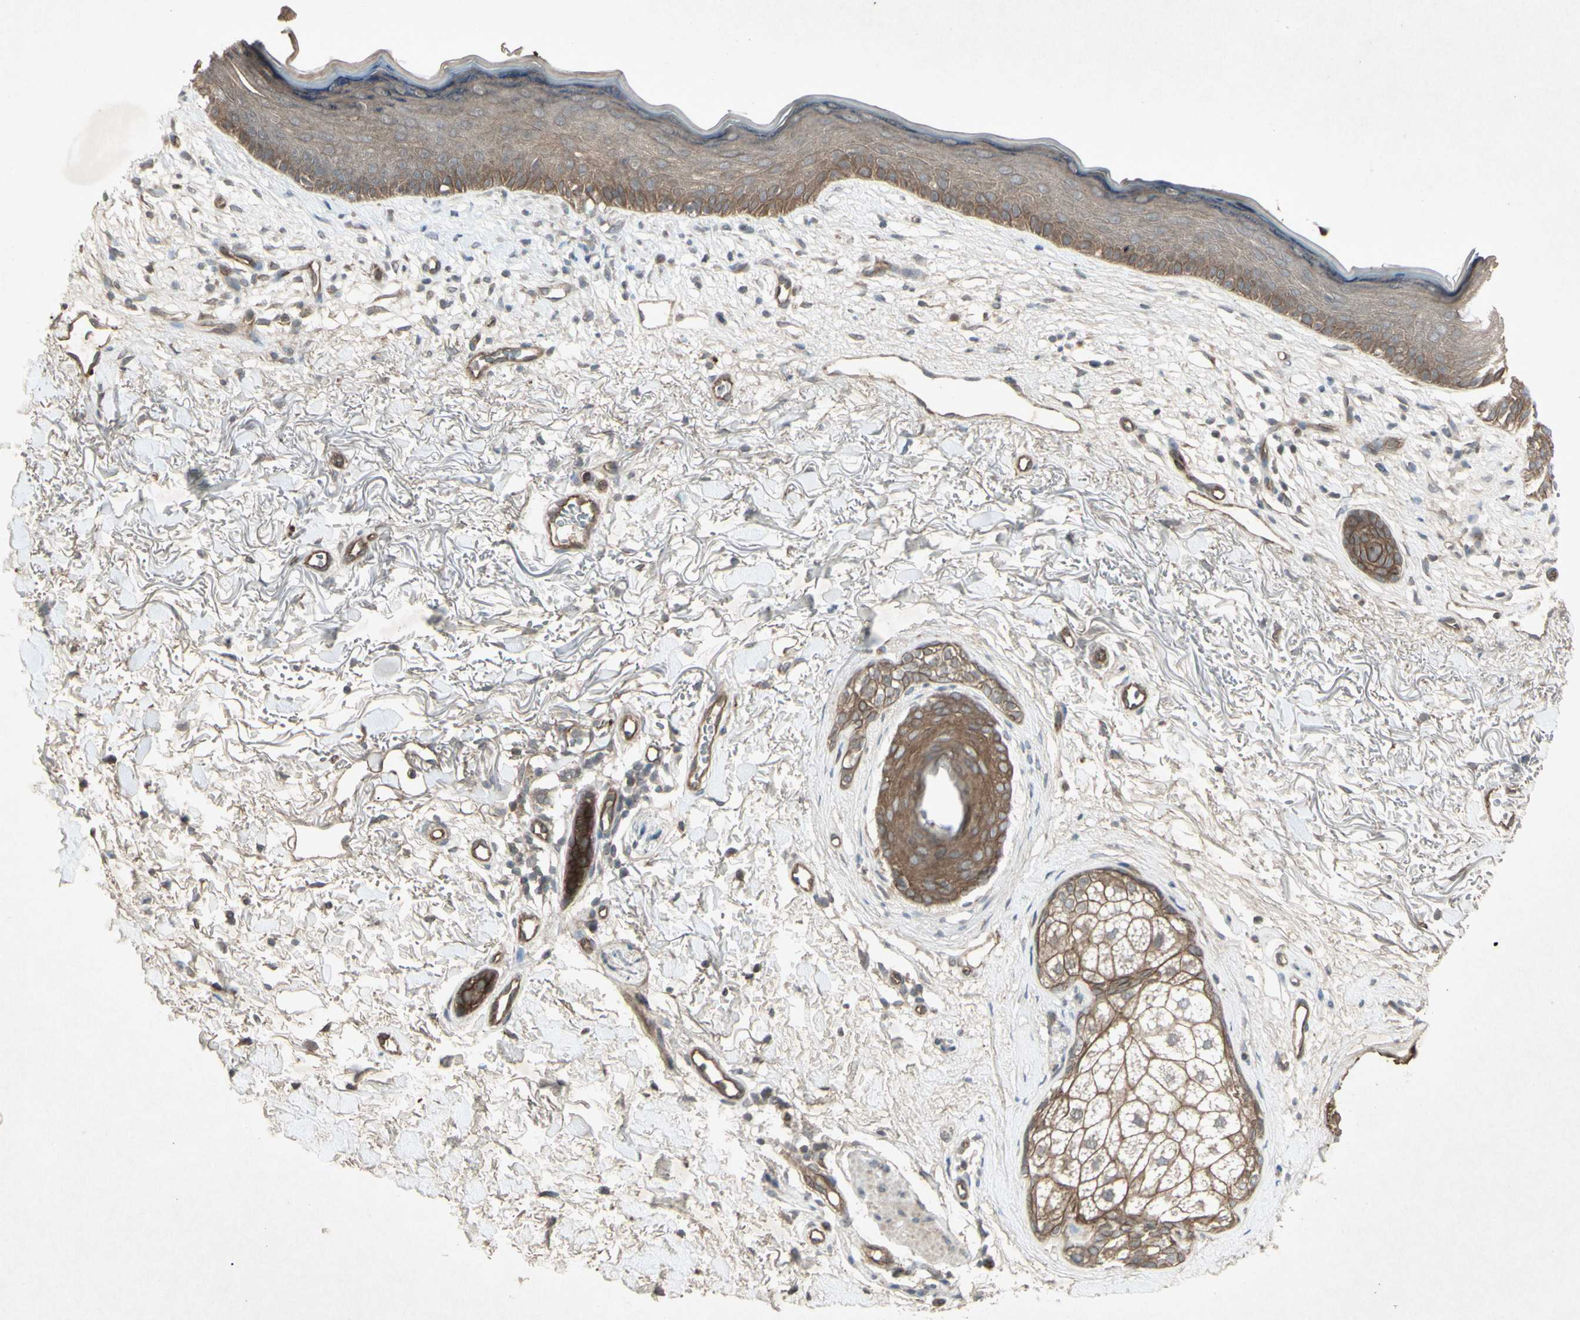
{"staining": {"intensity": "moderate", "quantity": "25%-75%", "location": "cytoplasmic/membranous"}, "tissue": "skin cancer", "cell_type": "Tumor cells", "image_type": "cancer", "snomed": [{"axis": "morphology", "description": "Basal cell carcinoma"}, {"axis": "topography", "description": "Skin"}], "caption": "This is an image of IHC staining of skin cancer (basal cell carcinoma), which shows moderate staining in the cytoplasmic/membranous of tumor cells.", "gene": "JAG1", "patient": {"sex": "female", "age": 70}}